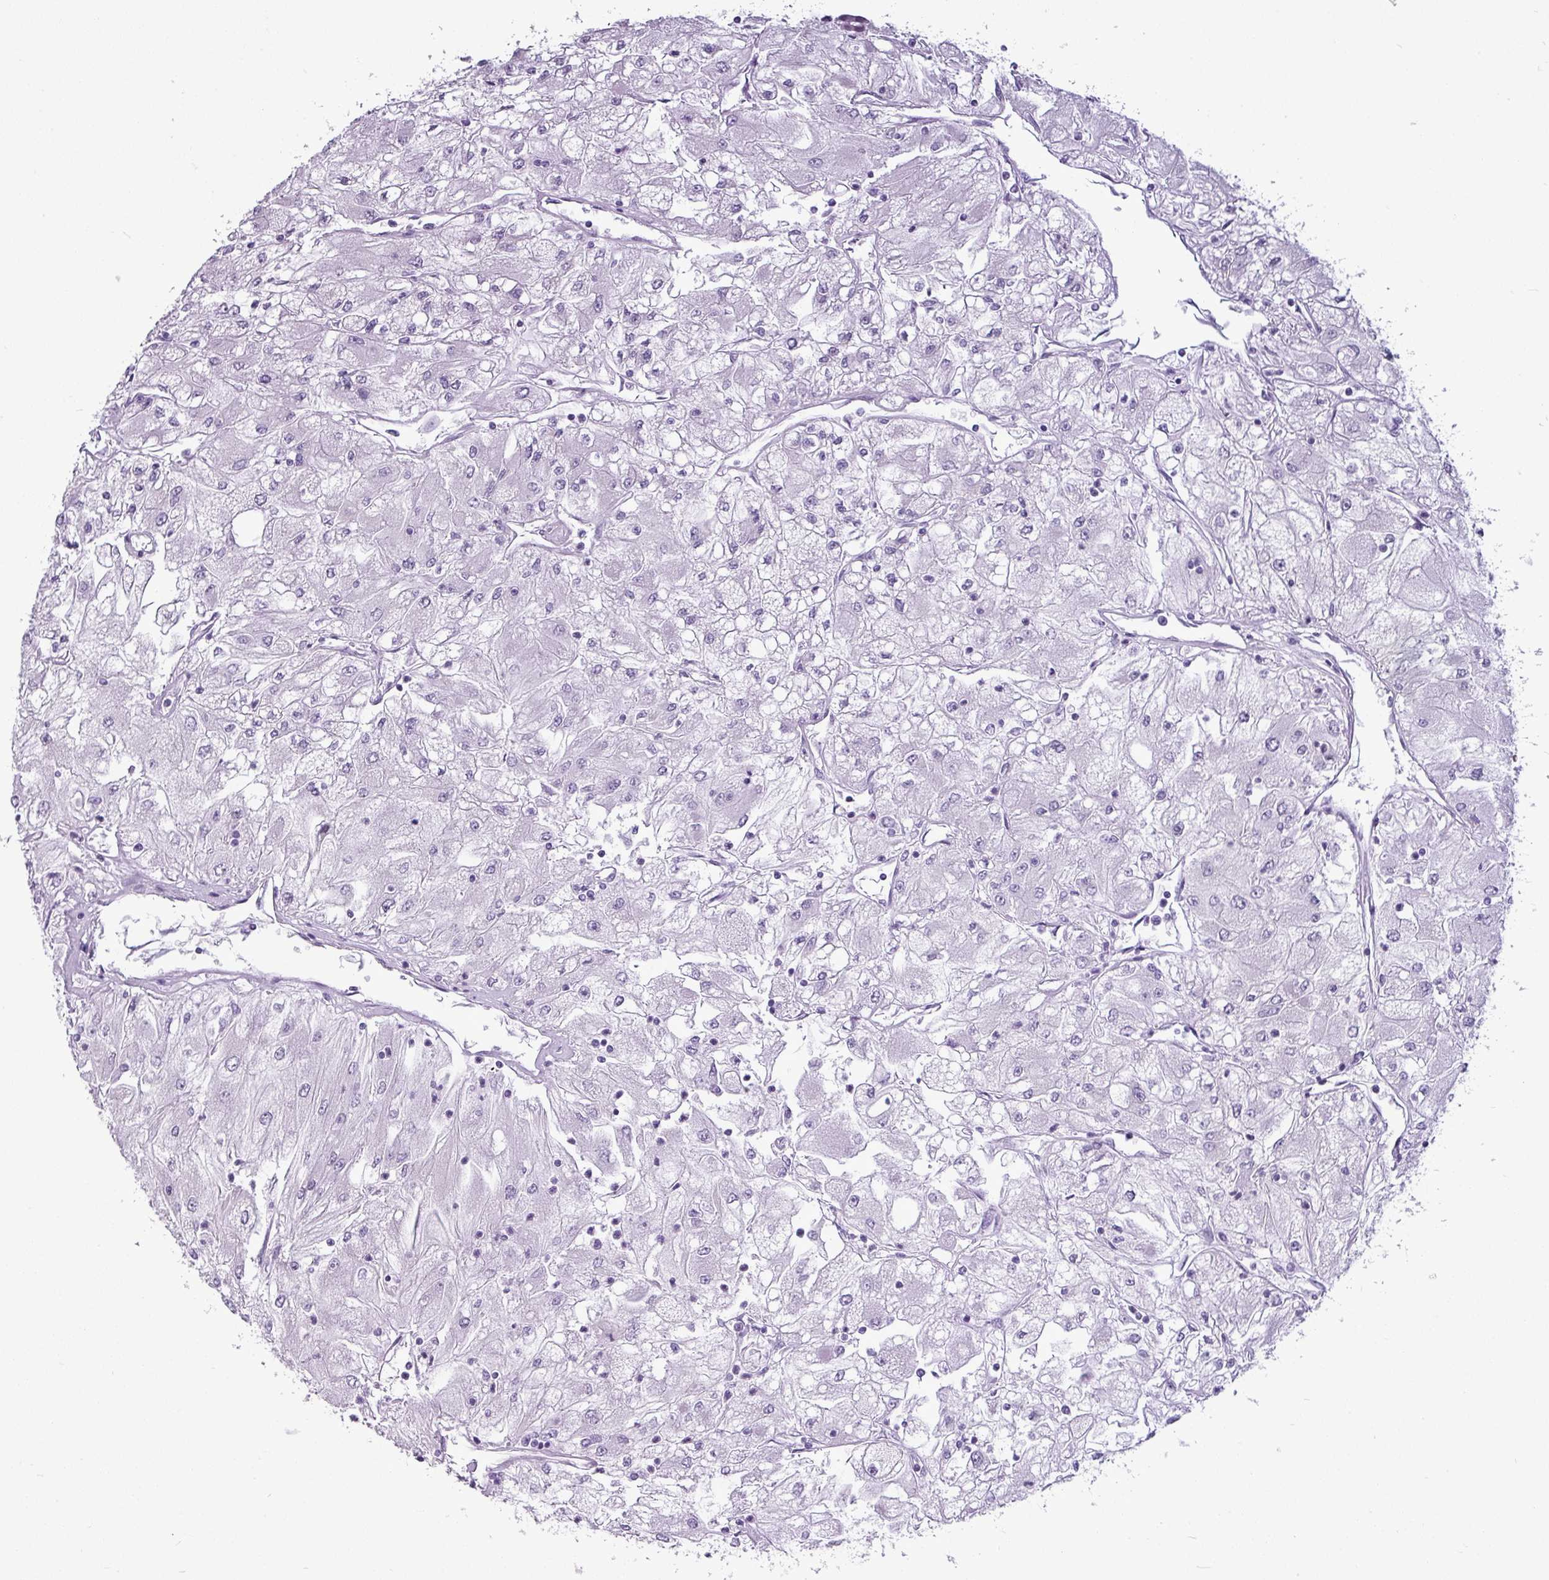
{"staining": {"intensity": "negative", "quantity": "none", "location": "none"}, "tissue": "renal cancer", "cell_type": "Tumor cells", "image_type": "cancer", "snomed": [{"axis": "morphology", "description": "Adenocarcinoma, NOS"}, {"axis": "topography", "description": "Kidney"}], "caption": "Immunohistochemistry (IHC) histopathology image of neoplastic tissue: renal cancer stained with DAB displays no significant protein positivity in tumor cells.", "gene": "AMY2A", "patient": {"sex": "male", "age": 80}}